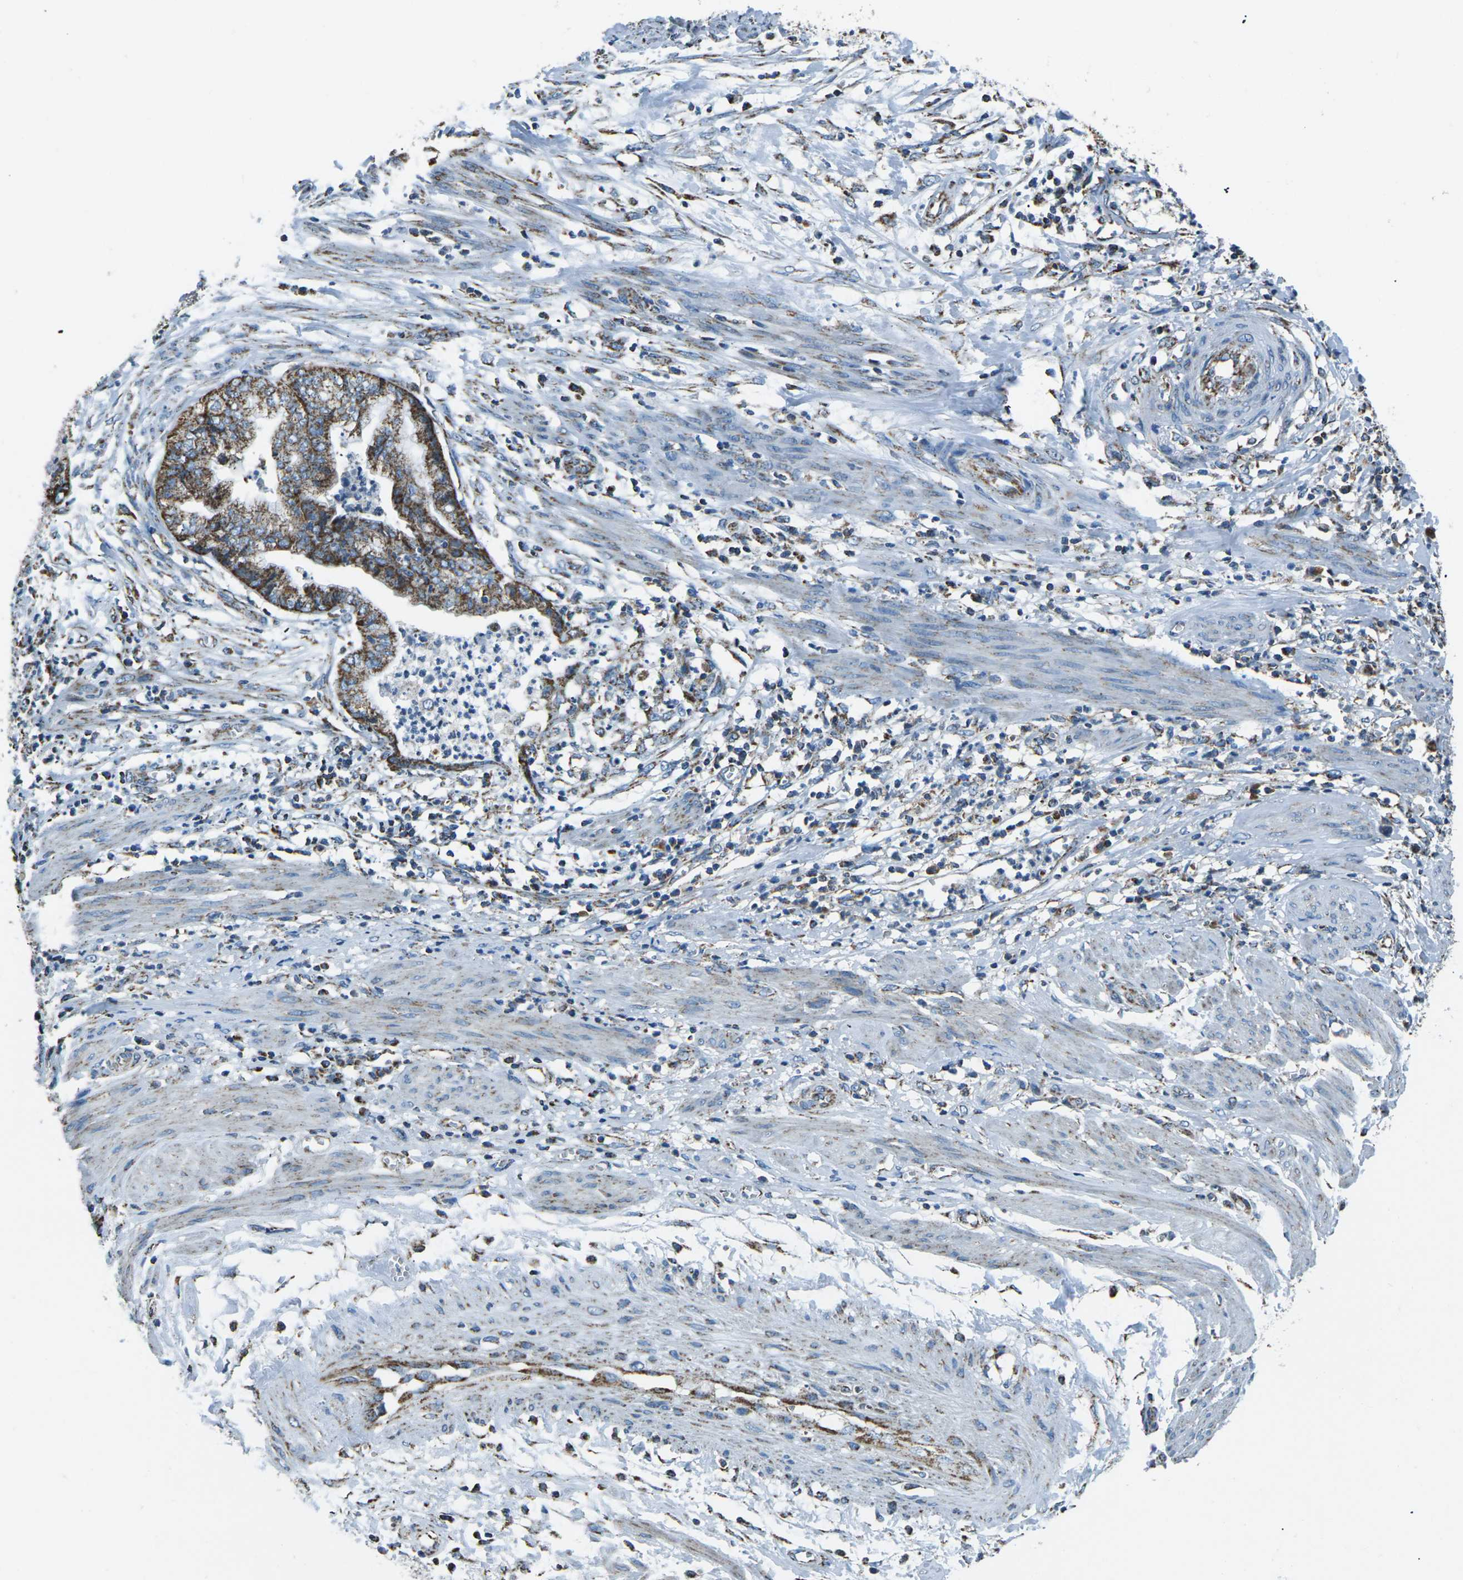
{"staining": {"intensity": "moderate", "quantity": ">75%", "location": "cytoplasmic/membranous"}, "tissue": "endometrial cancer", "cell_type": "Tumor cells", "image_type": "cancer", "snomed": [{"axis": "morphology", "description": "Necrosis, NOS"}, {"axis": "morphology", "description": "Adenocarcinoma, NOS"}, {"axis": "topography", "description": "Endometrium"}], "caption": "The histopathology image displays staining of endometrial cancer, revealing moderate cytoplasmic/membranous protein positivity (brown color) within tumor cells. Nuclei are stained in blue.", "gene": "IRF3", "patient": {"sex": "female", "age": 79}}